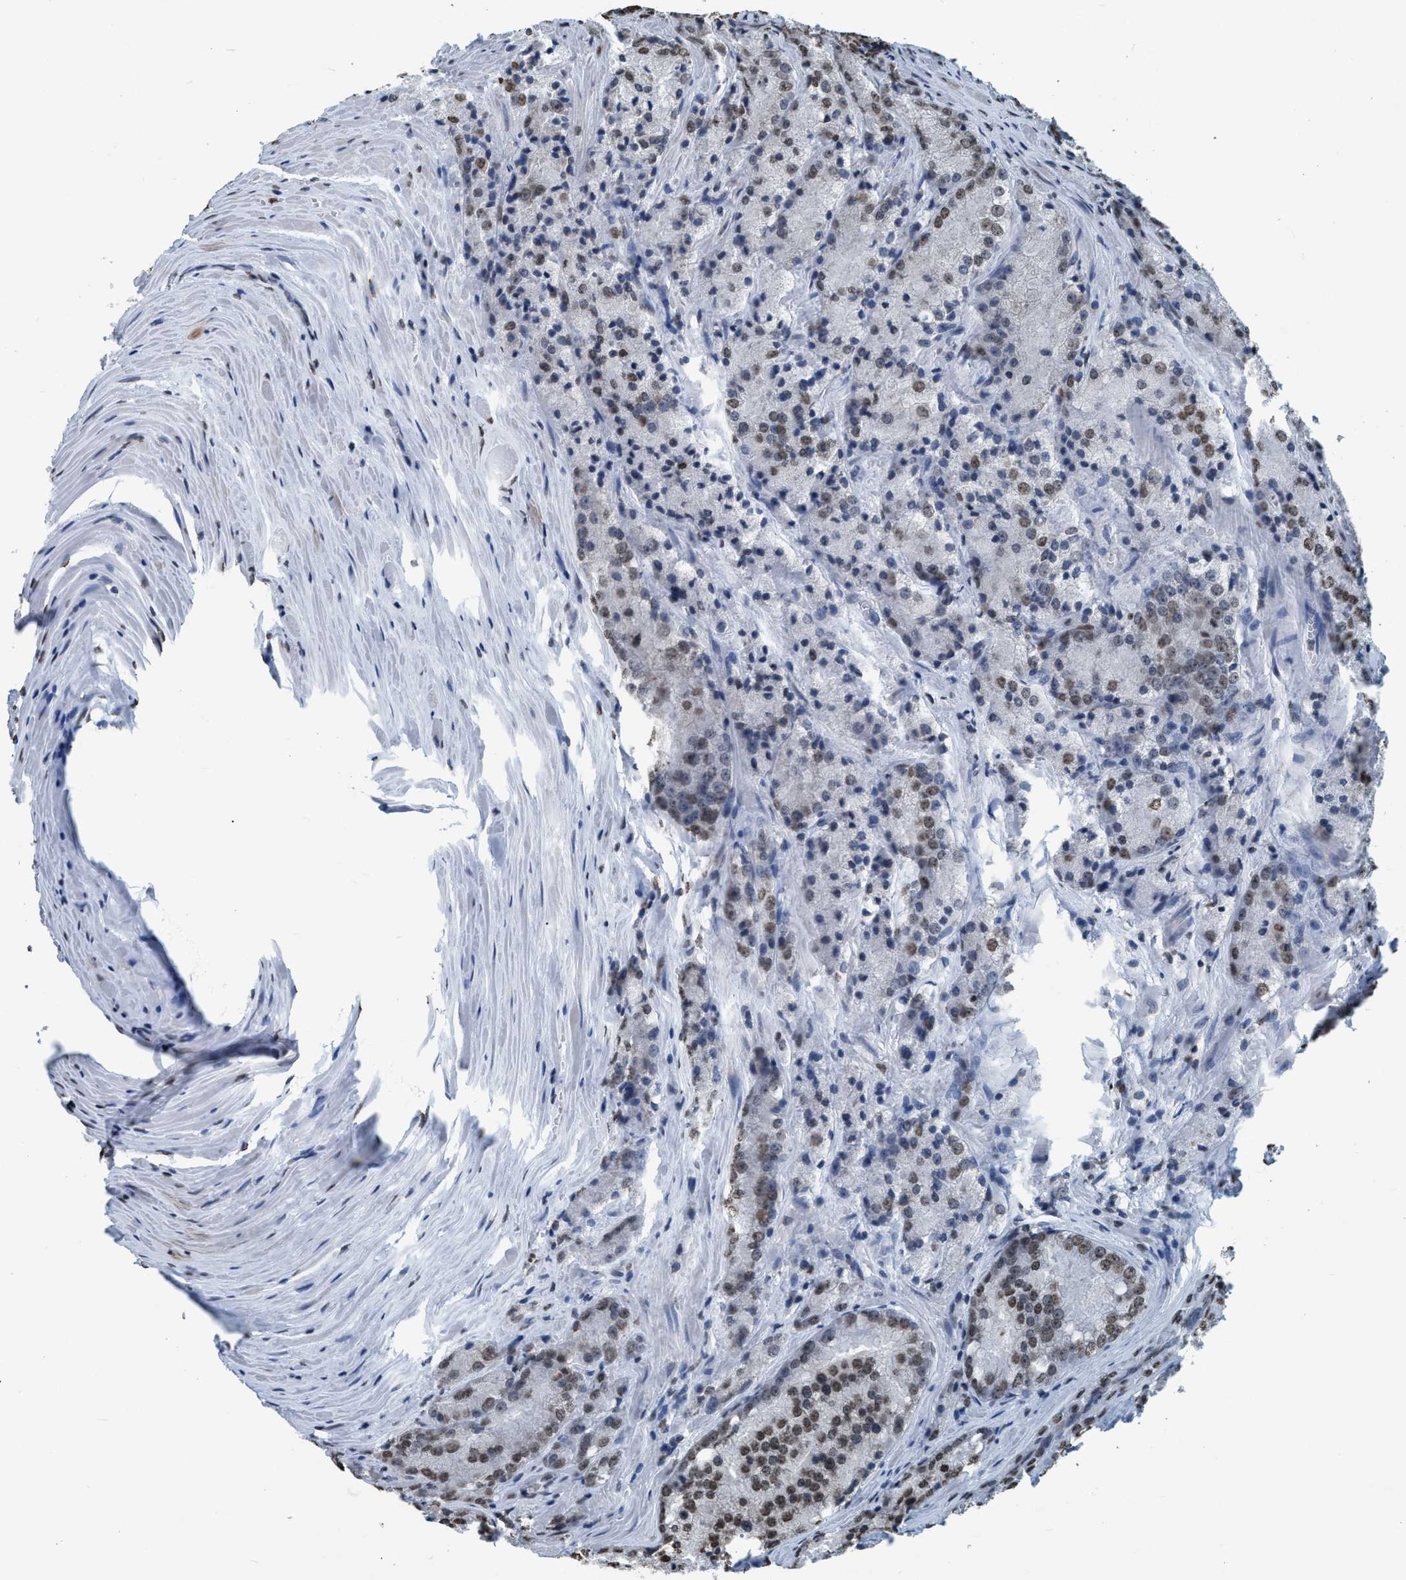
{"staining": {"intensity": "weak", "quantity": ">75%", "location": "nuclear"}, "tissue": "prostate cancer", "cell_type": "Tumor cells", "image_type": "cancer", "snomed": [{"axis": "morphology", "description": "Adenocarcinoma, Low grade"}, {"axis": "topography", "description": "Prostate"}], "caption": "Low-grade adenocarcinoma (prostate) was stained to show a protein in brown. There is low levels of weak nuclear expression in about >75% of tumor cells.", "gene": "CCNE2", "patient": {"sex": "male", "age": 64}}